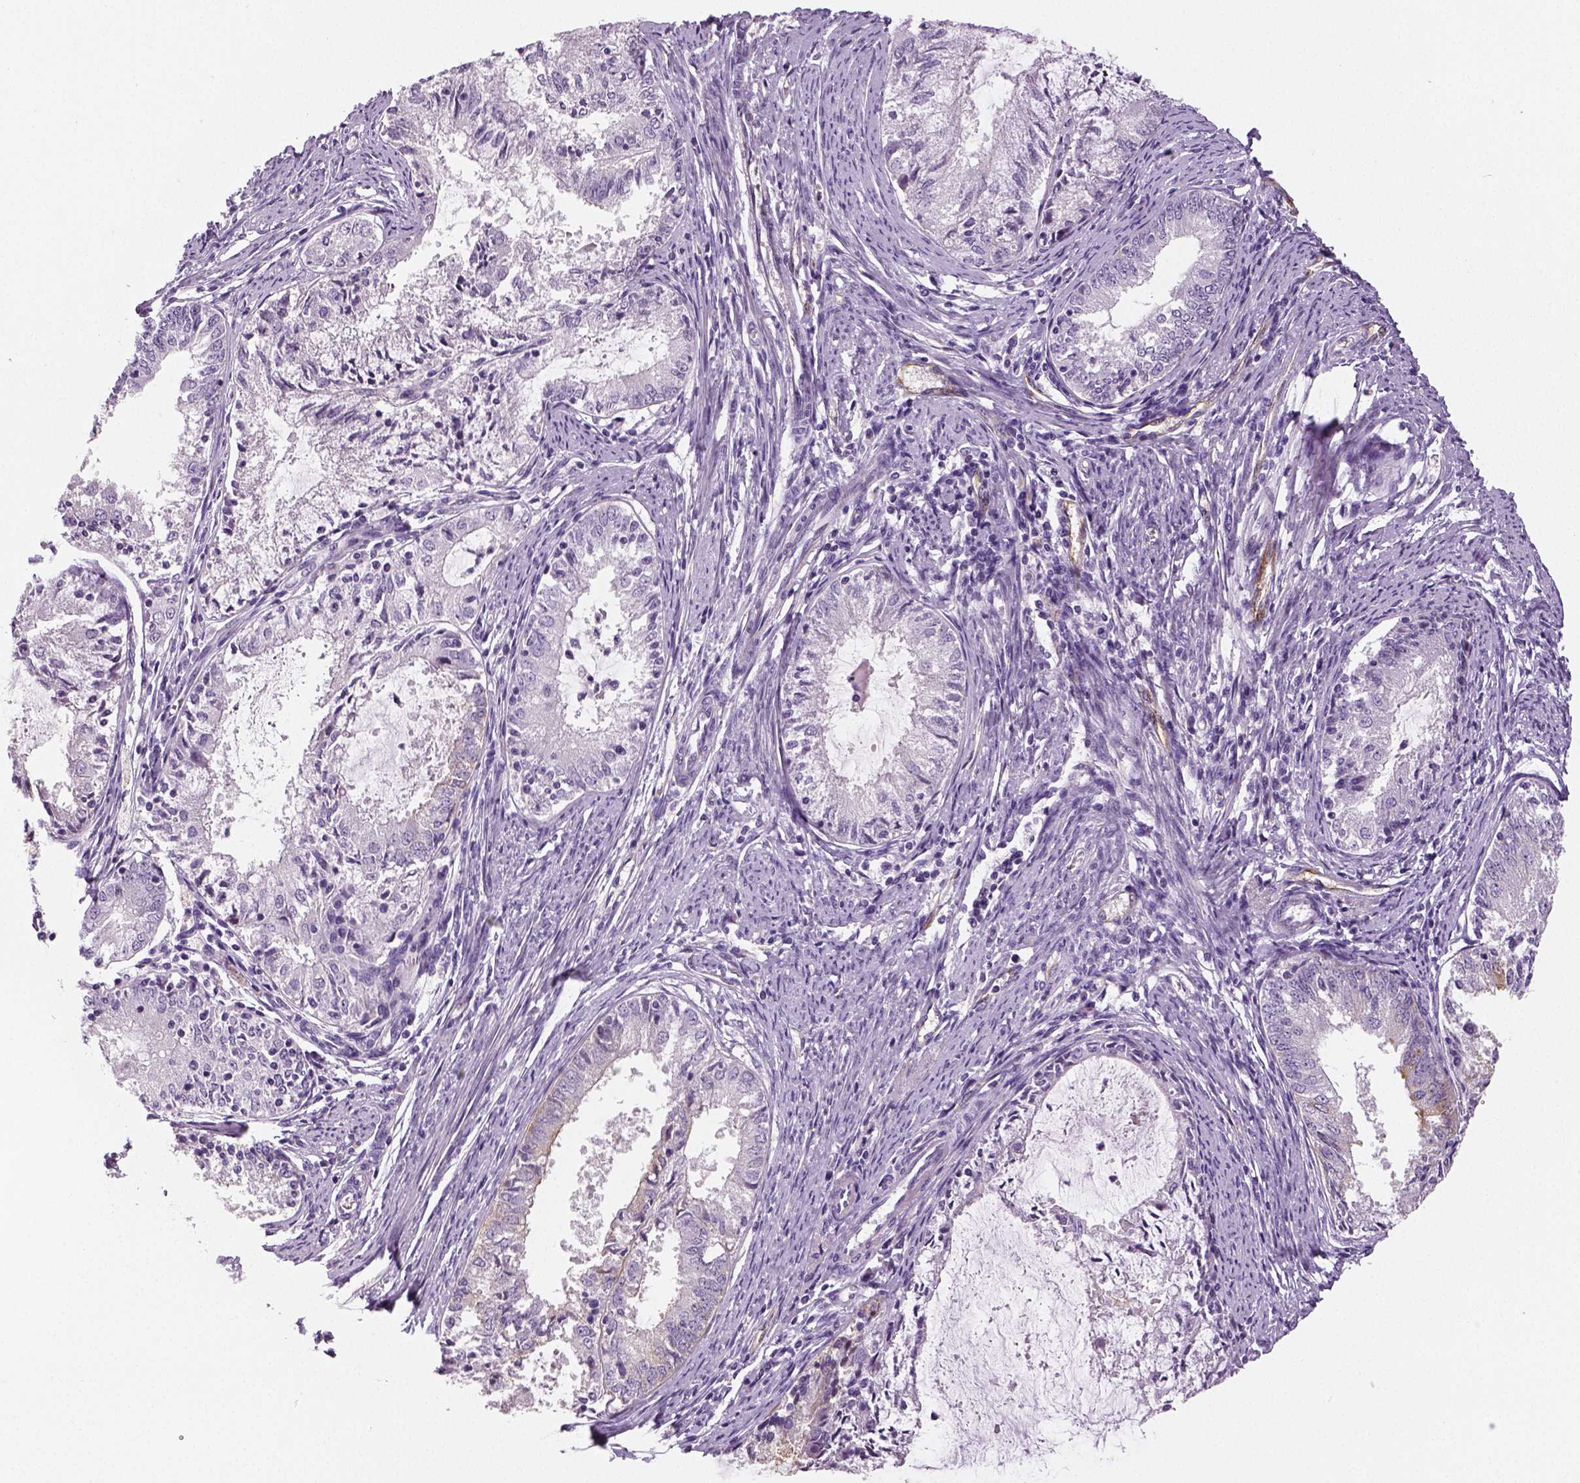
{"staining": {"intensity": "weak", "quantity": "<25%", "location": "cytoplasmic/membranous"}, "tissue": "endometrial cancer", "cell_type": "Tumor cells", "image_type": "cancer", "snomed": [{"axis": "morphology", "description": "Adenocarcinoma, NOS"}, {"axis": "topography", "description": "Endometrium"}], "caption": "High power microscopy photomicrograph of an immunohistochemistry photomicrograph of endometrial cancer, revealing no significant expression in tumor cells. Brightfield microscopy of immunohistochemistry (IHC) stained with DAB (3,3'-diaminobenzidine) (brown) and hematoxylin (blue), captured at high magnification.", "gene": "TSPAN7", "patient": {"sex": "female", "age": 57}}